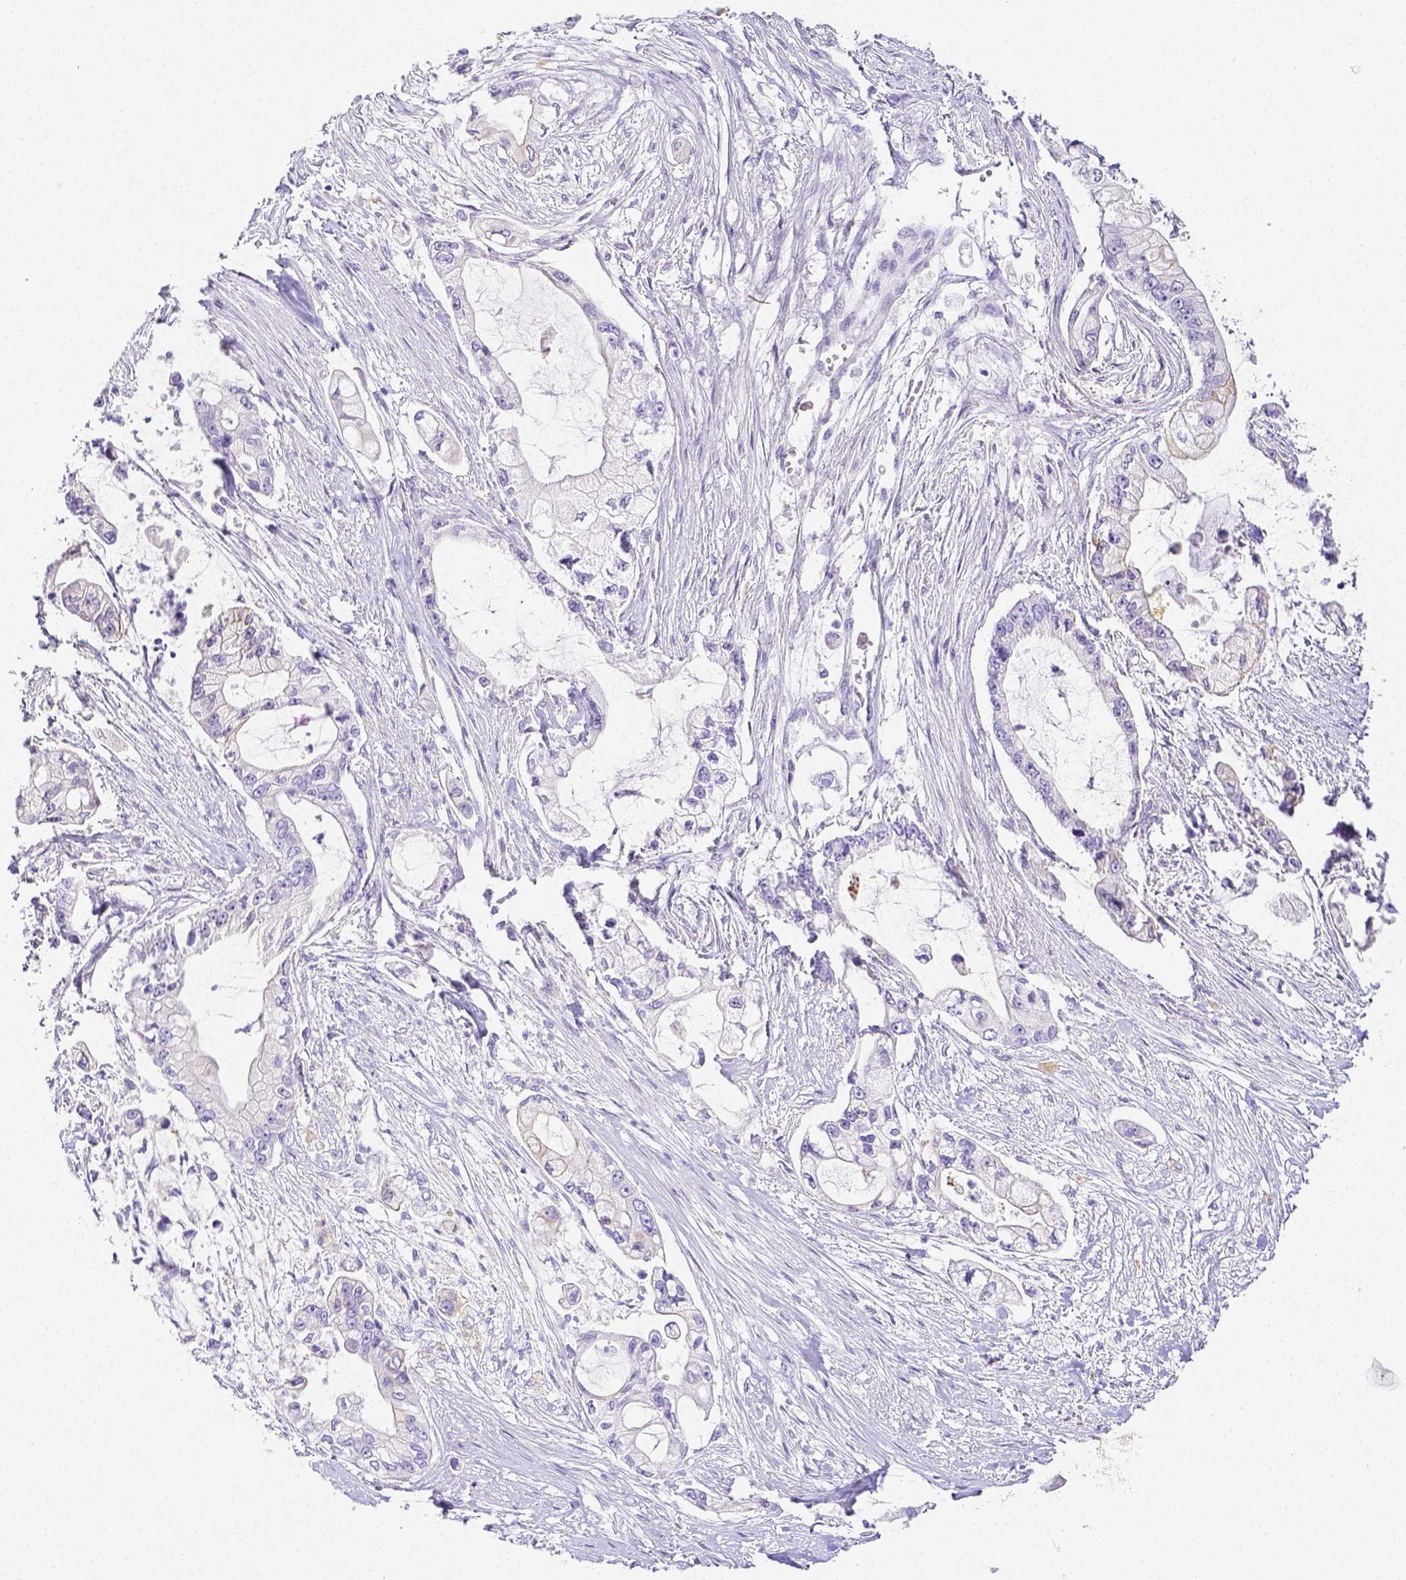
{"staining": {"intensity": "negative", "quantity": "none", "location": "none"}, "tissue": "pancreatic cancer", "cell_type": "Tumor cells", "image_type": "cancer", "snomed": [{"axis": "morphology", "description": "Adenocarcinoma, NOS"}, {"axis": "topography", "description": "Pancreas"}], "caption": "High power microscopy micrograph of an IHC histopathology image of adenocarcinoma (pancreatic), revealing no significant positivity in tumor cells.", "gene": "ARHGAP36", "patient": {"sex": "female", "age": 69}}